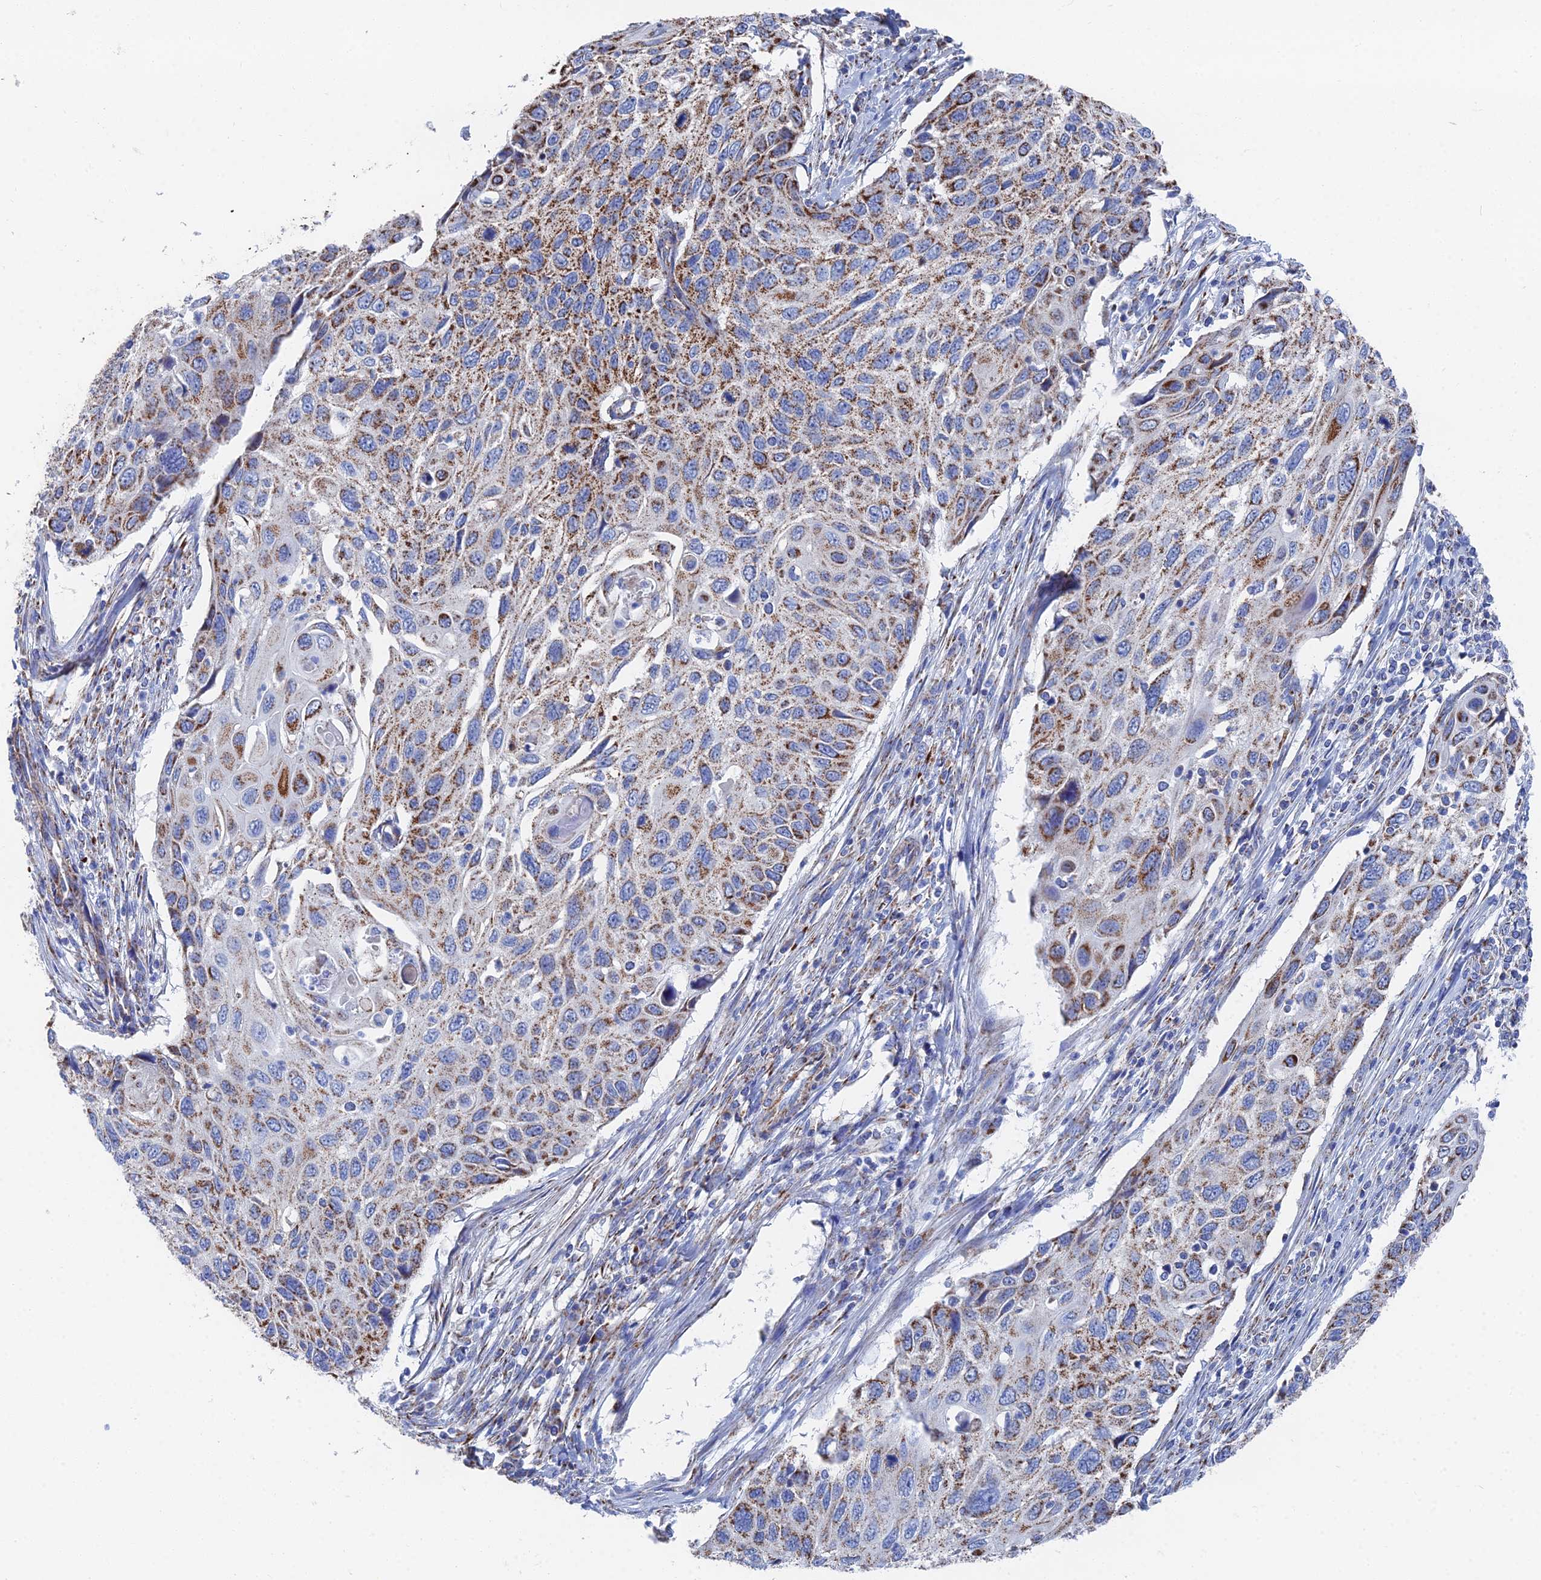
{"staining": {"intensity": "moderate", "quantity": "25%-75%", "location": "cytoplasmic/membranous"}, "tissue": "cervical cancer", "cell_type": "Tumor cells", "image_type": "cancer", "snomed": [{"axis": "morphology", "description": "Squamous cell carcinoma, NOS"}, {"axis": "topography", "description": "Cervix"}], "caption": "Immunohistochemistry (IHC) of squamous cell carcinoma (cervical) shows medium levels of moderate cytoplasmic/membranous expression in about 25%-75% of tumor cells.", "gene": "IFT80", "patient": {"sex": "female", "age": 70}}